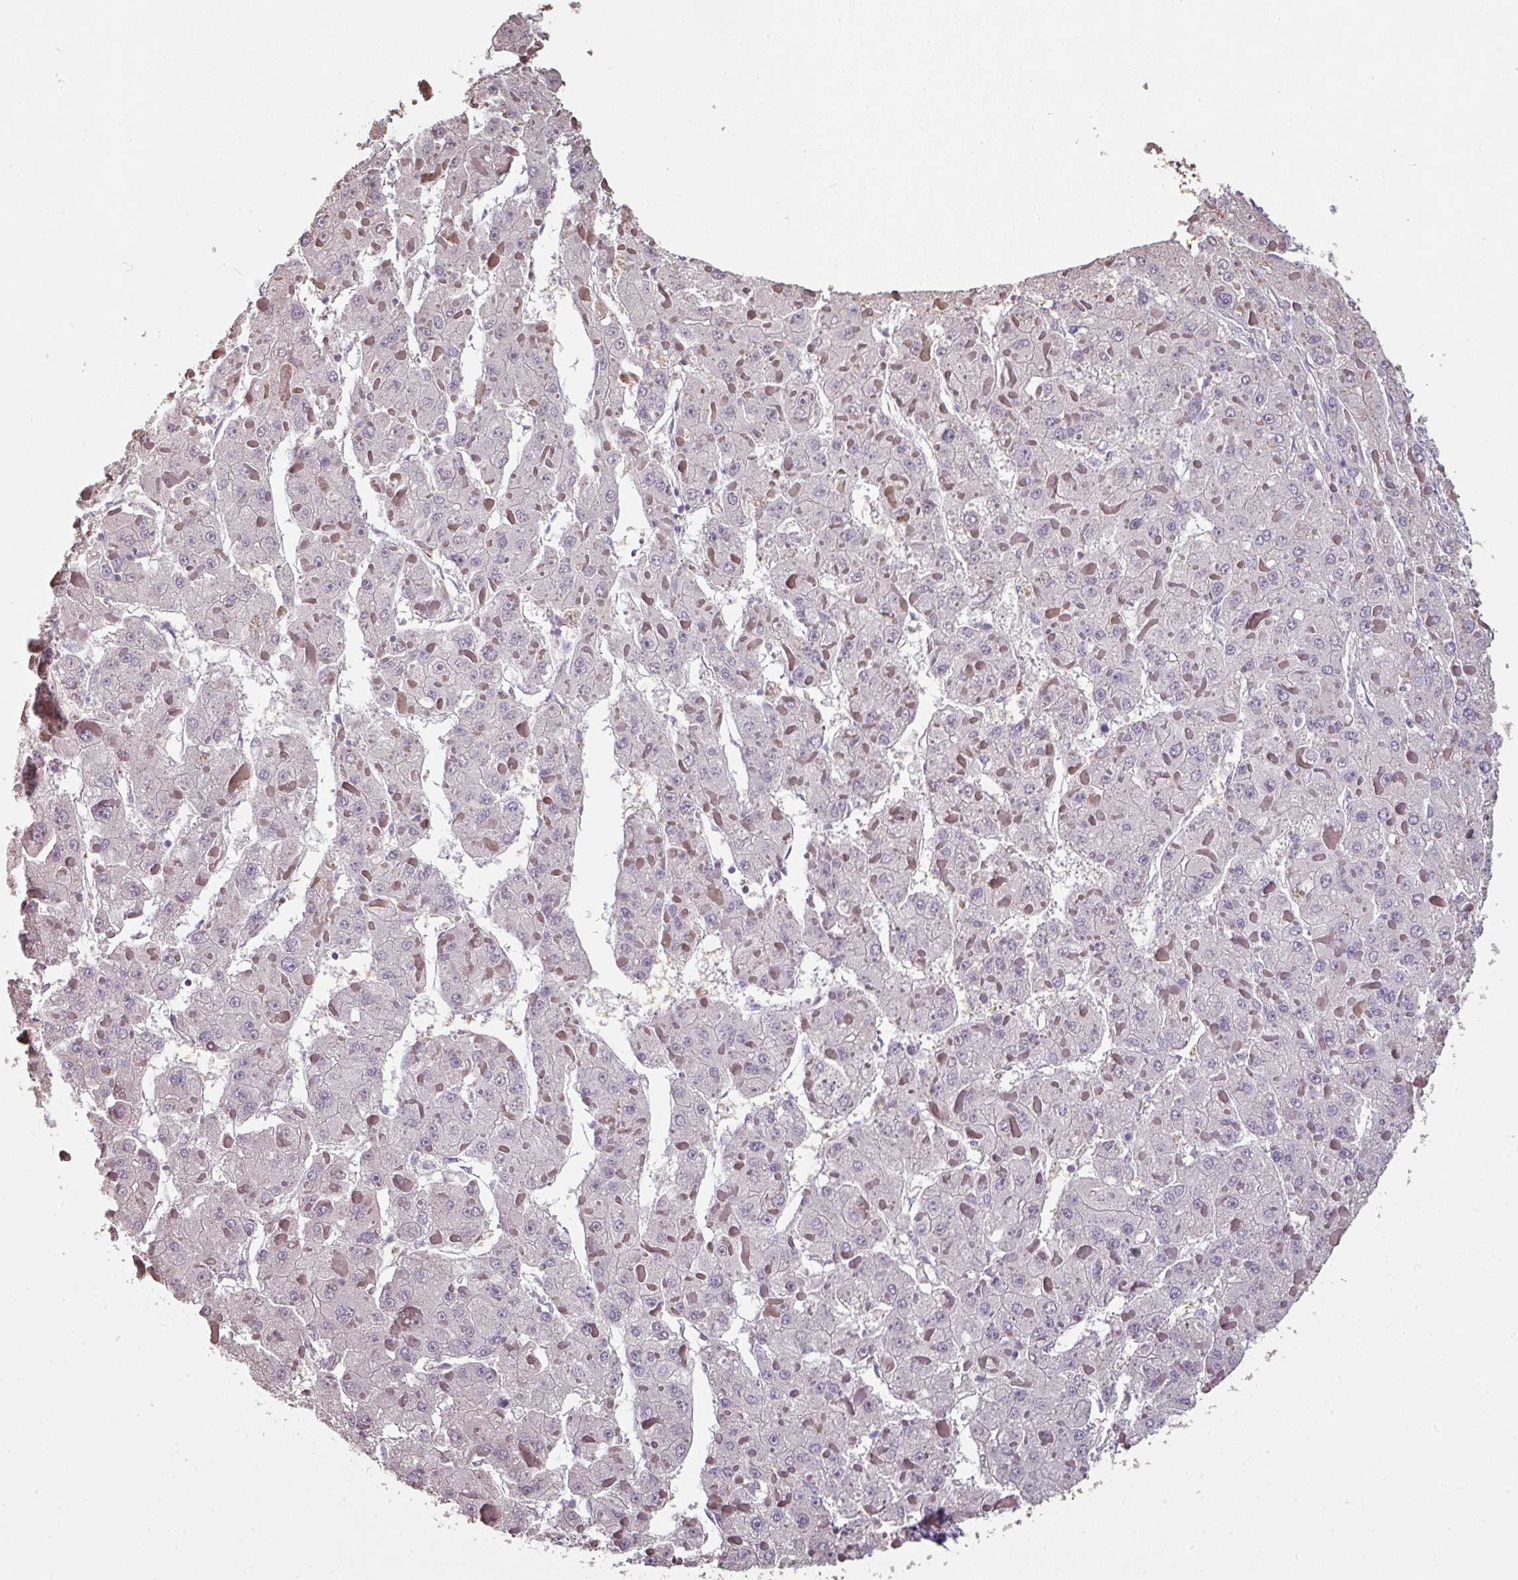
{"staining": {"intensity": "negative", "quantity": "none", "location": "none"}, "tissue": "liver cancer", "cell_type": "Tumor cells", "image_type": "cancer", "snomed": [{"axis": "morphology", "description": "Carcinoma, Hepatocellular, NOS"}, {"axis": "topography", "description": "Liver"}], "caption": "DAB immunohistochemical staining of human liver cancer (hepatocellular carcinoma) displays no significant staining in tumor cells. Nuclei are stained in blue.", "gene": "OLFML2B", "patient": {"sex": "female", "age": 73}}